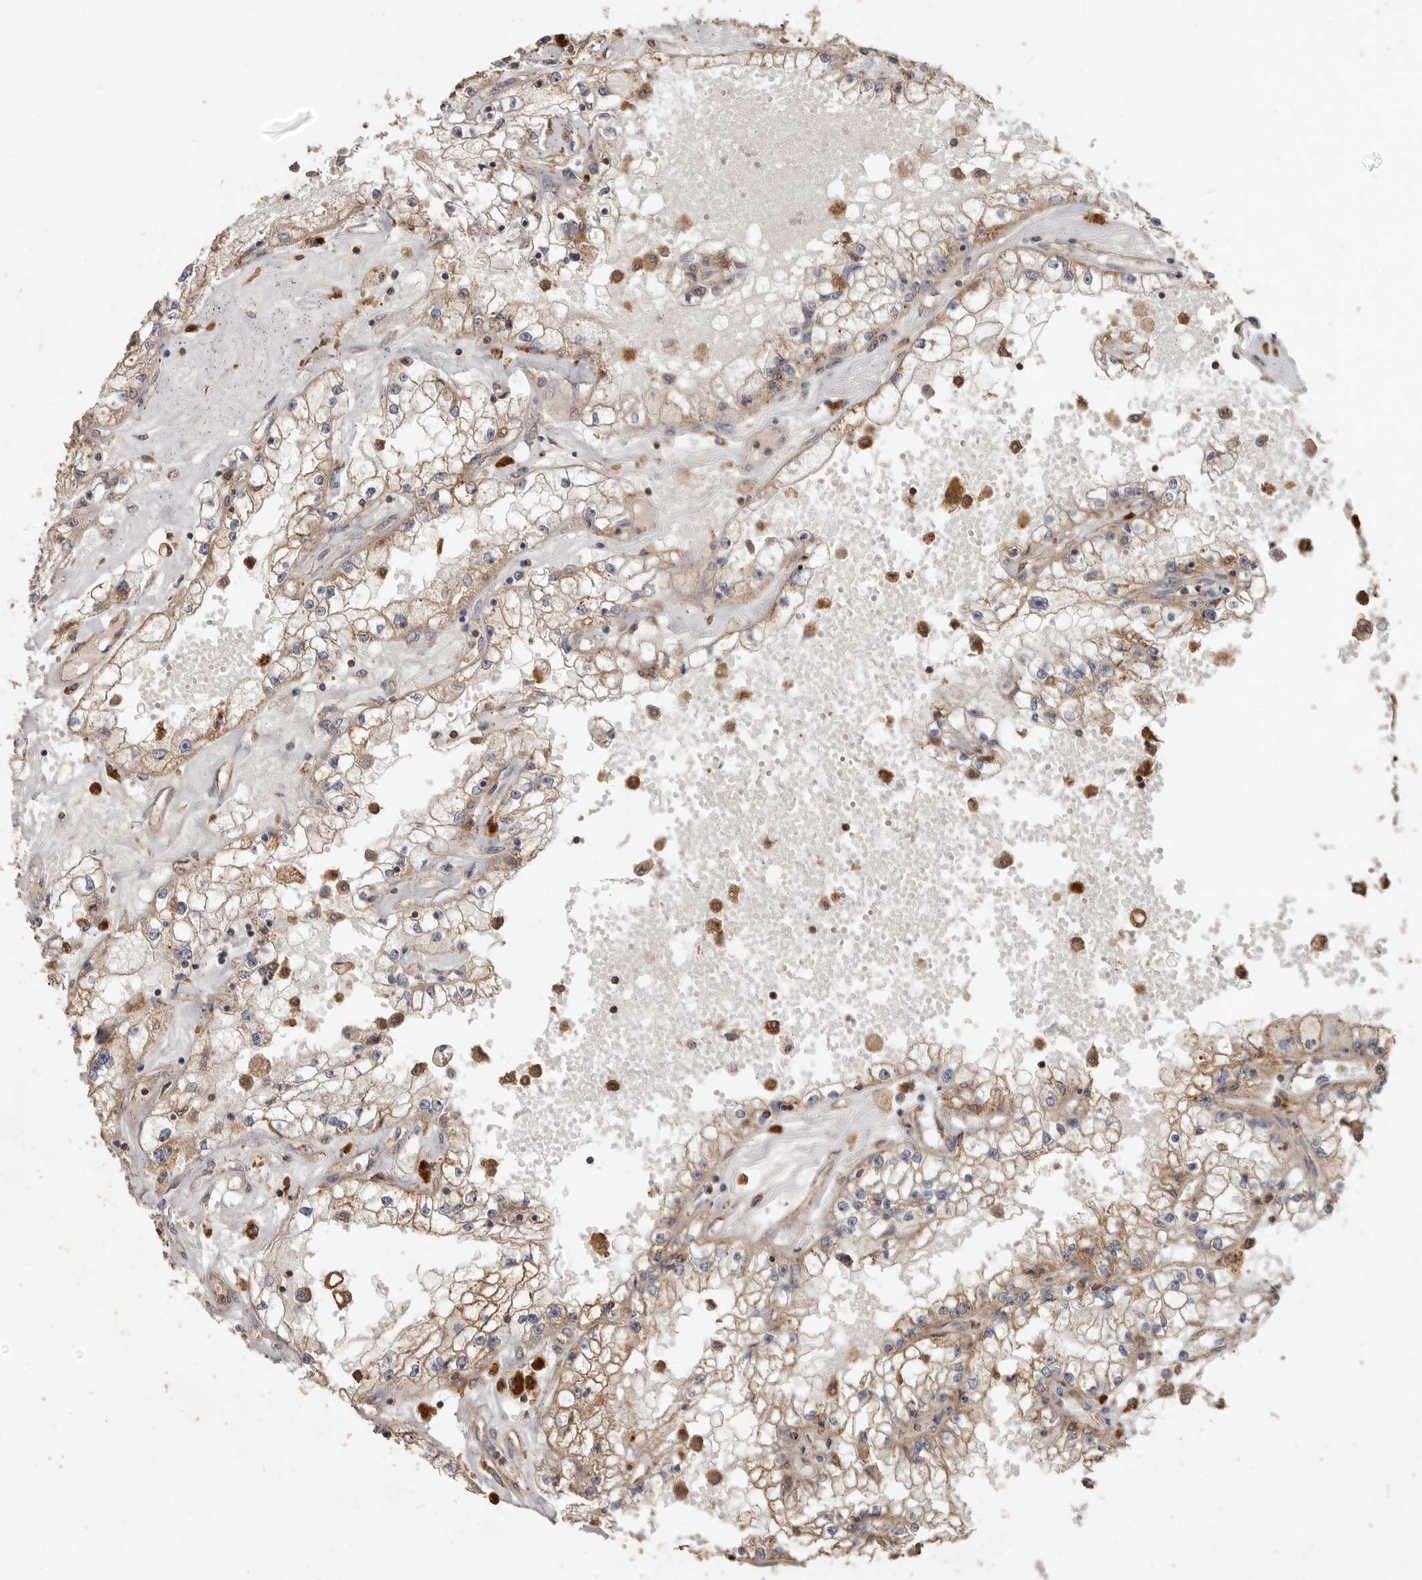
{"staining": {"intensity": "moderate", "quantity": ">75%", "location": "cytoplasmic/membranous"}, "tissue": "renal cancer", "cell_type": "Tumor cells", "image_type": "cancer", "snomed": [{"axis": "morphology", "description": "Adenocarcinoma, NOS"}, {"axis": "topography", "description": "Kidney"}], "caption": "Protein staining shows moderate cytoplasmic/membranous expression in approximately >75% of tumor cells in renal cancer (adenocarcinoma).", "gene": "RWDD1", "patient": {"sex": "male", "age": 56}}